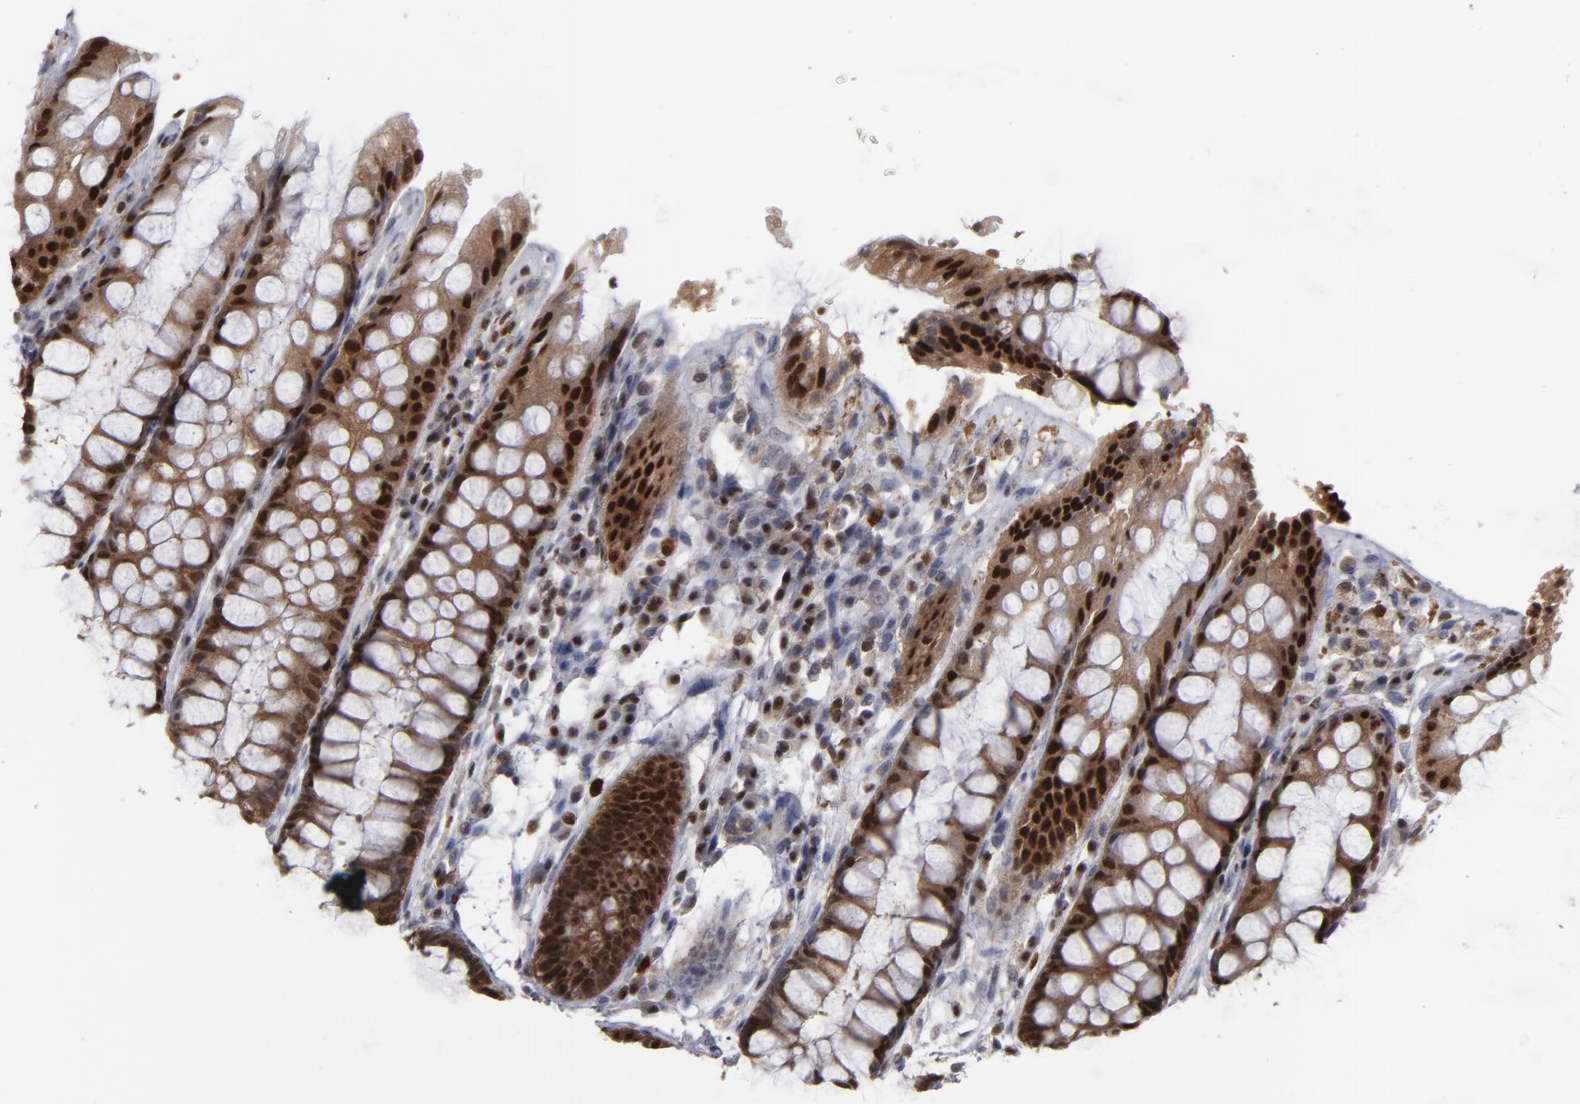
{"staining": {"intensity": "moderate", "quantity": ">75%", "location": "cytoplasmic/membranous,nuclear"}, "tissue": "rectum", "cell_type": "Glandular cells", "image_type": "normal", "snomed": [{"axis": "morphology", "description": "Normal tissue, NOS"}, {"axis": "topography", "description": "Rectum"}], "caption": "About >75% of glandular cells in unremarkable rectum demonstrate moderate cytoplasmic/membranous,nuclear protein expression as visualized by brown immunohistochemical staining.", "gene": "GSR", "patient": {"sex": "female", "age": 46}}